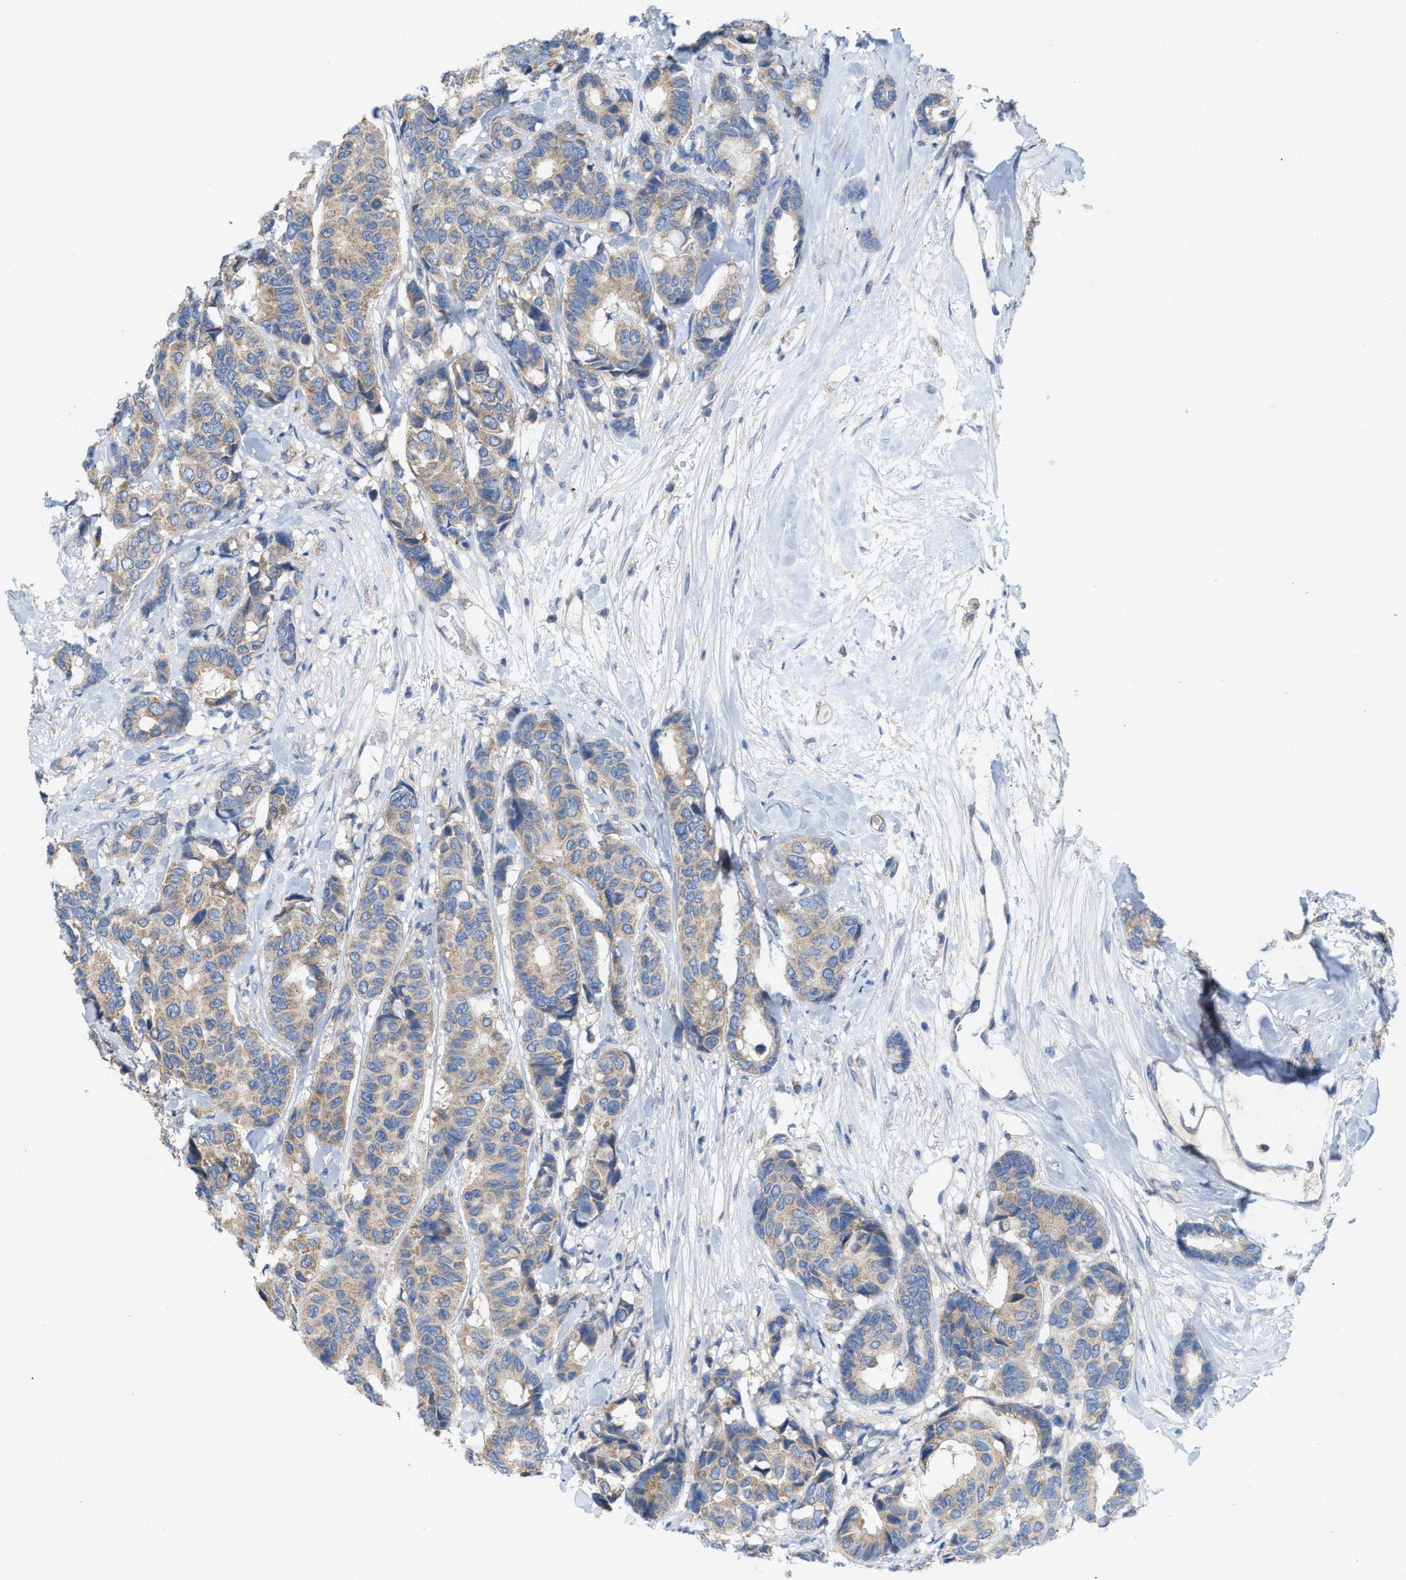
{"staining": {"intensity": "weak", "quantity": "25%-75%", "location": "cytoplasmic/membranous"}, "tissue": "breast cancer", "cell_type": "Tumor cells", "image_type": "cancer", "snomed": [{"axis": "morphology", "description": "Duct carcinoma"}, {"axis": "topography", "description": "Breast"}], "caption": "Immunohistochemical staining of human infiltrating ductal carcinoma (breast) demonstrates low levels of weak cytoplasmic/membranous staining in about 25%-75% of tumor cells. (Brightfield microscopy of DAB IHC at high magnification).", "gene": "DYNC2I1", "patient": {"sex": "female", "age": 87}}